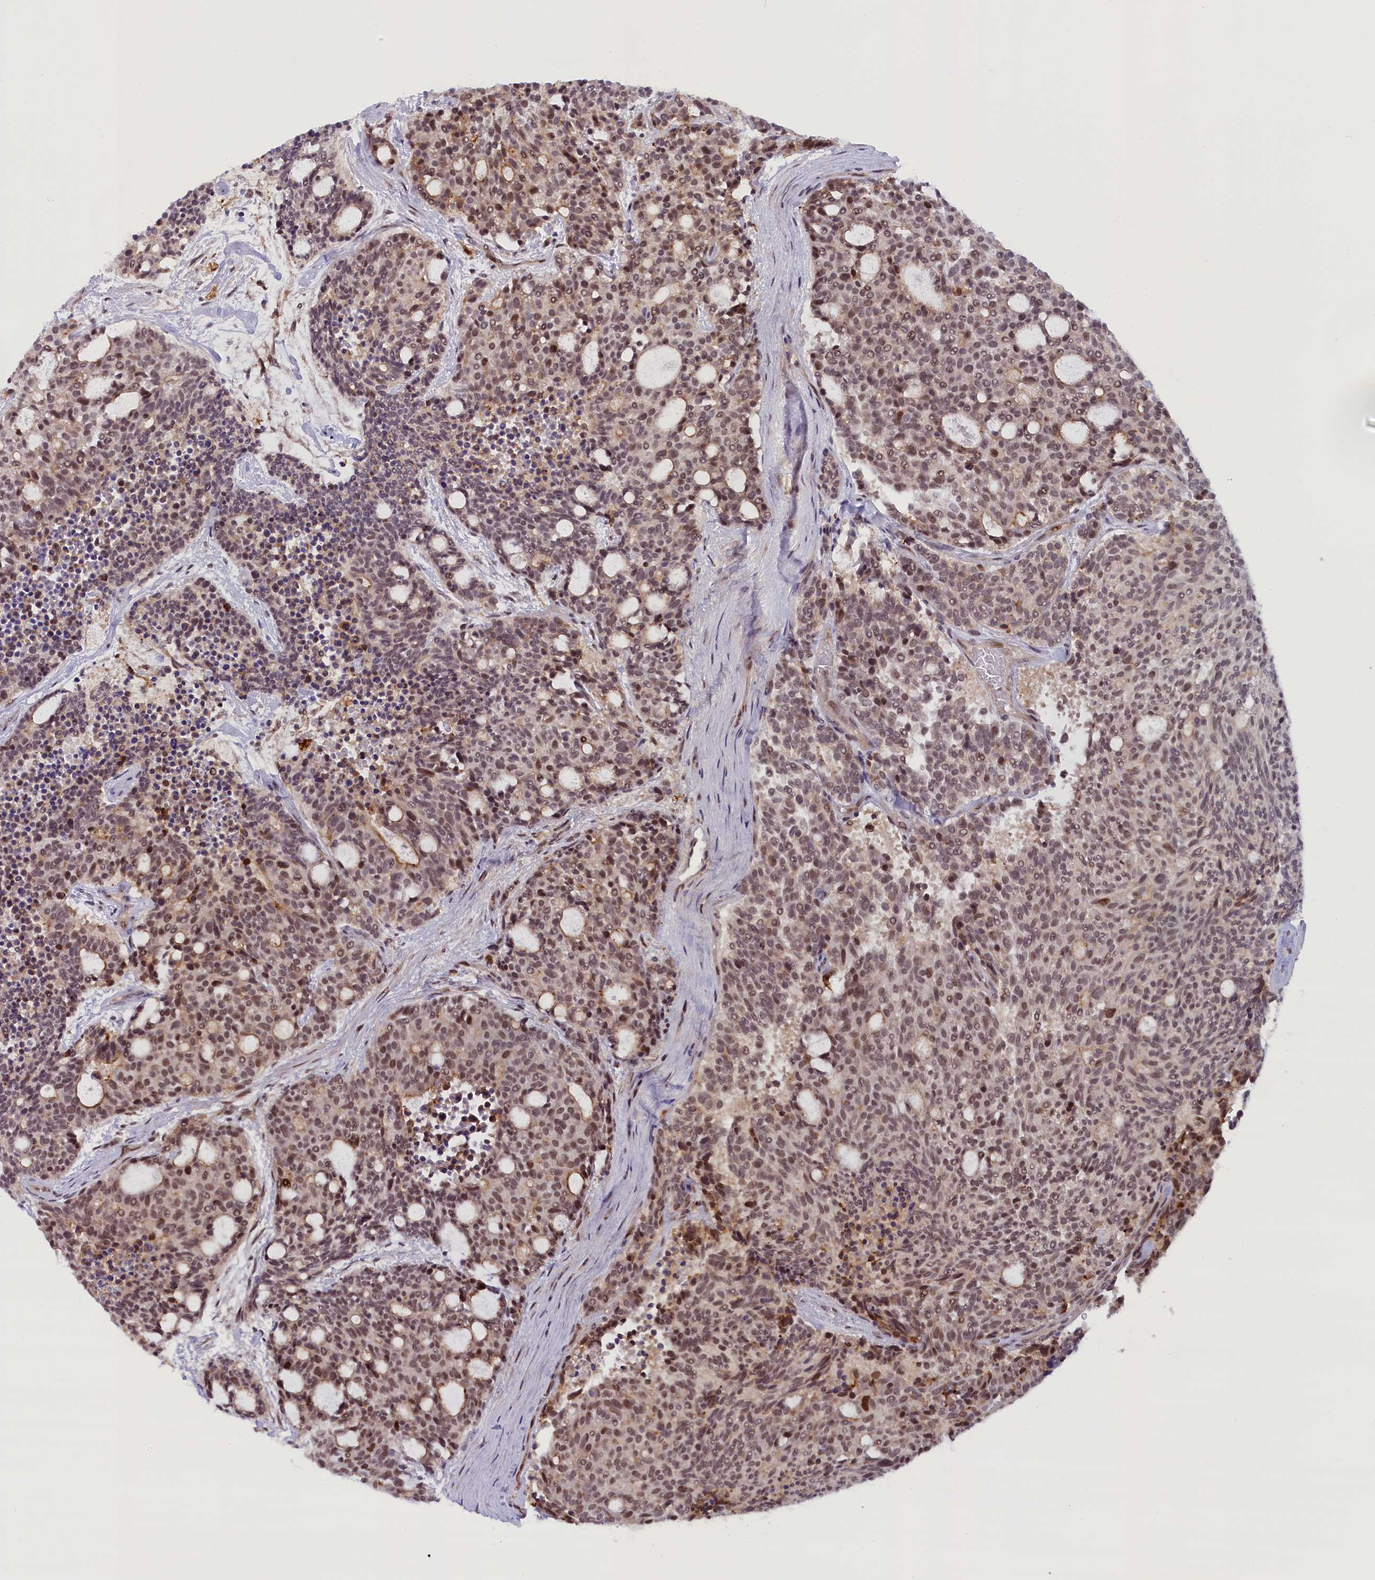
{"staining": {"intensity": "moderate", "quantity": "25%-75%", "location": "nuclear"}, "tissue": "carcinoid", "cell_type": "Tumor cells", "image_type": "cancer", "snomed": [{"axis": "morphology", "description": "Carcinoid, malignant, NOS"}, {"axis": "topography", "description": "Pancreas"}], "caption": "A medium amount of moderate nuclear staining is seen in approximately 25%-75% of tumor cells in malignant carcinoid tissue. (brown staining indicates protein expression, while blue staining denotes nuclei).", "gene": "FCHO1", "patient": {"sex": "female", "age": 54}}